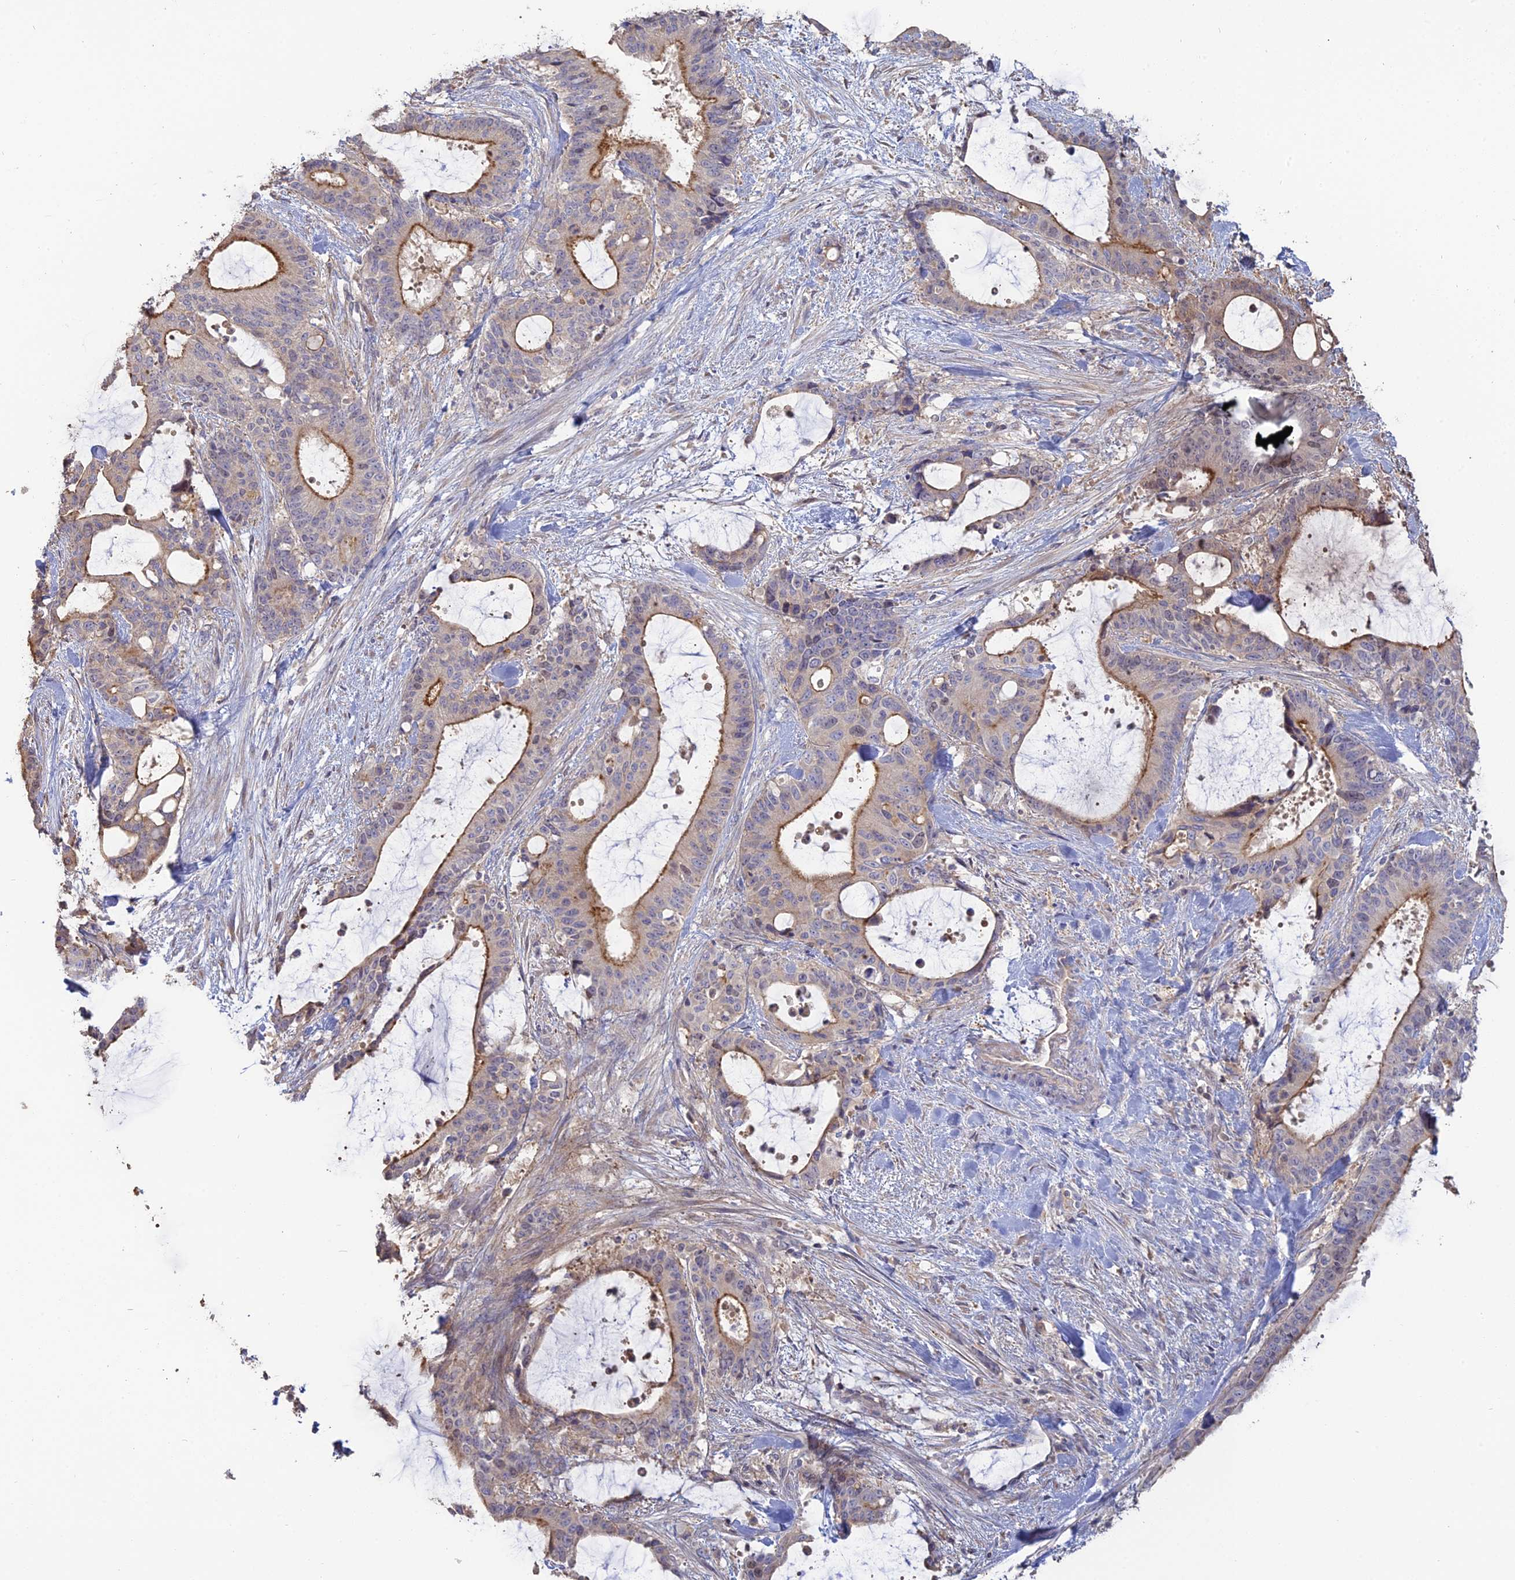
{"staining": {"intensity": "moderate", "quantity": "25%-75%", "location": "cytoplasmic/membranous"}, "tissue": "liver cancer", "cell_type": "Tumor cells", "image_type": "cancer", "snomed": [{"axis": "morphology", "description": "Normal tissue, NOS"}, {"axis": "morphology", "description": "Cholangiocarcinoma"}, {"axis": "topography", "description": "Liver"}, {"axis": "topography", "description": "Peripheral nerve tissue"}], "caption": "Immunohistochemistry (IHC) histopathology image of neoplastic tissue: liver cancer stained using IHC shows medium levels of moderate protein expression localized specifically in the cytoplasmic/membranous of tumor cells, appearing as a cytoplasmic/membranous brown color.", "gene": "SFT2D2", "patient": {"sex": "female", "age": 73}}